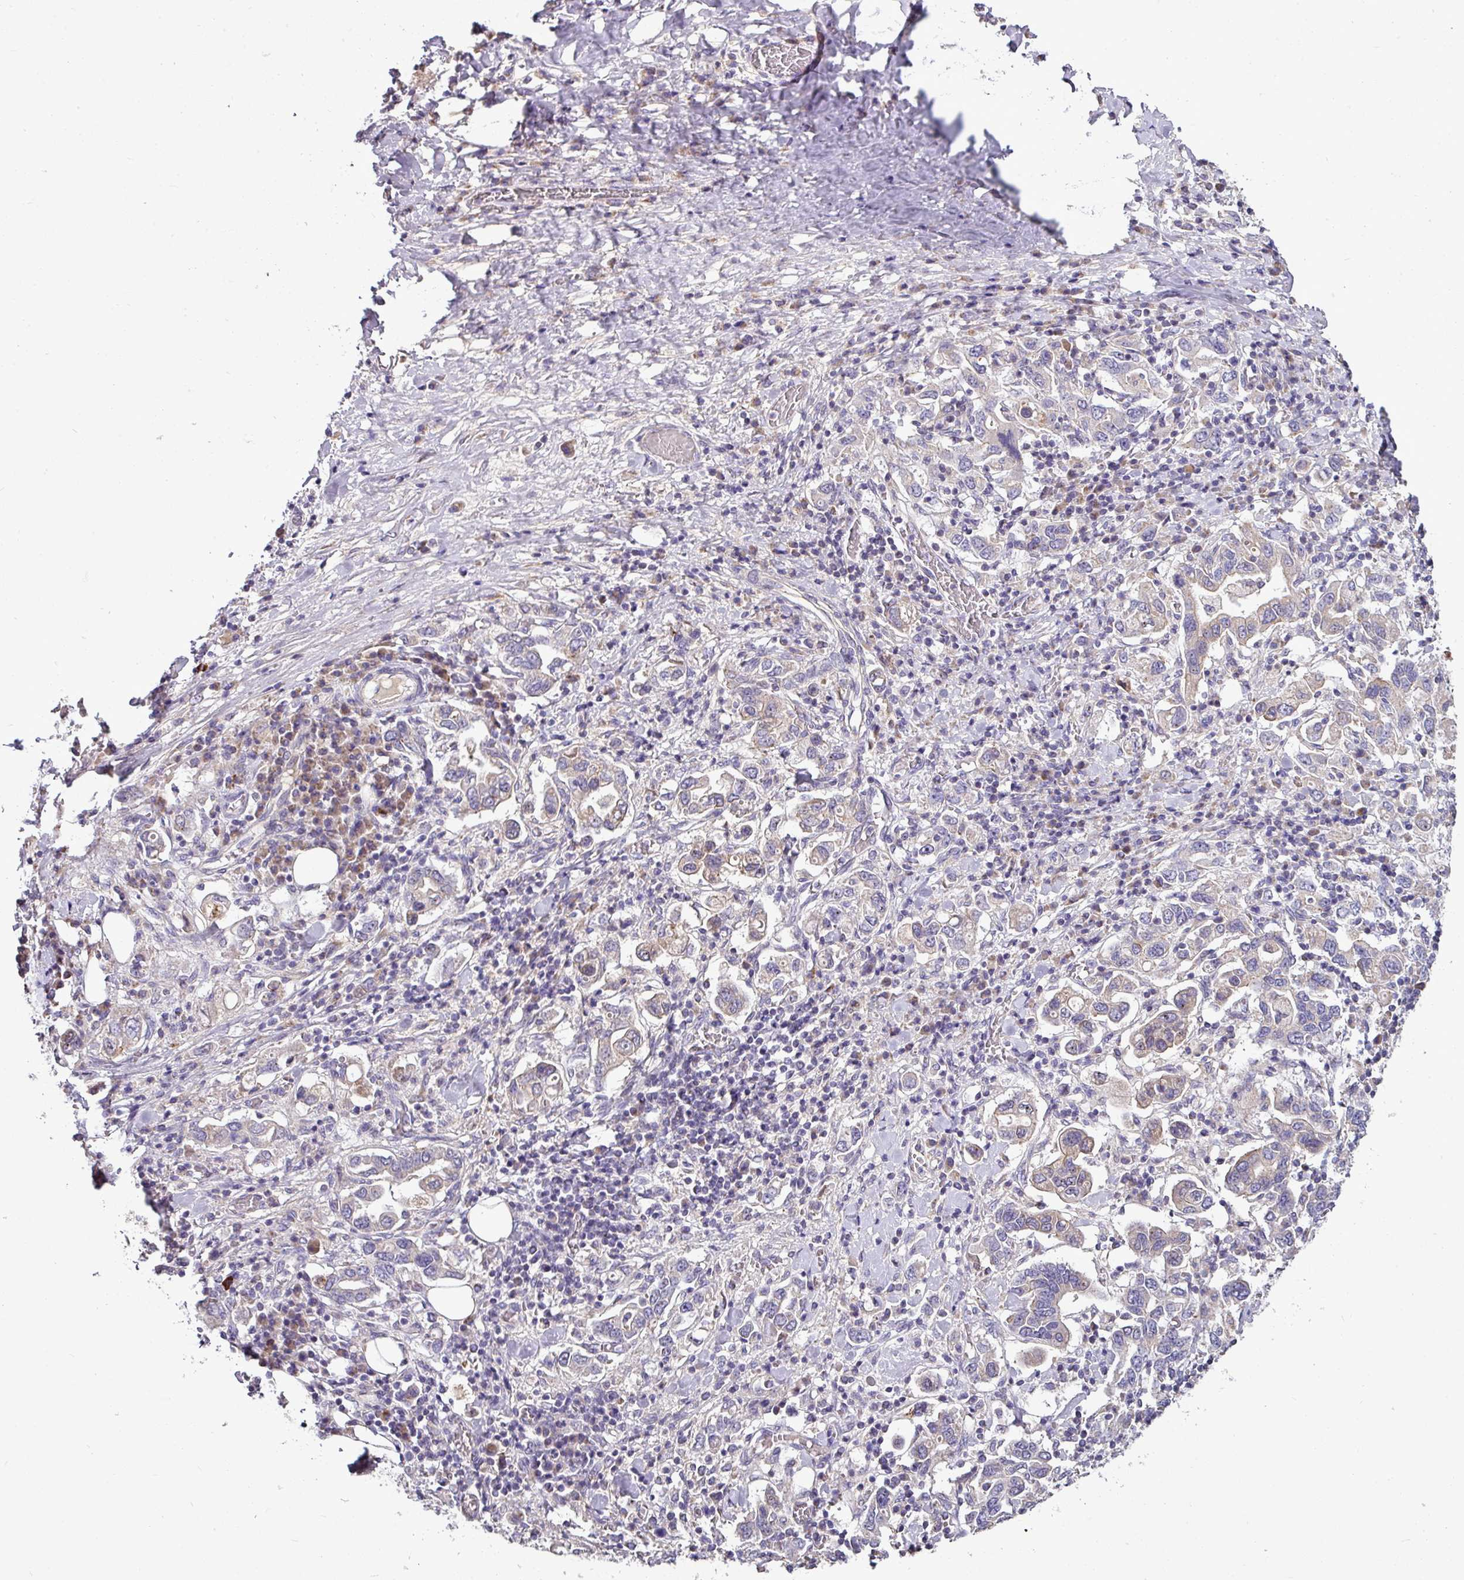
{"staining": {"intensity": "weak", "quantity": "25%-75%", "location": "cytoplasmic/membranous"}, "tissue": "stomach cancer", "cell_type": "Tumor cells", "image_type": "cancer", "snomed": [{"axis": "morphology", "description": "Adenocarcinoma, NOS"}, {"axis": "topography", "description": "Stomach, upper"}, {"axis": "topography", "description": "Stomach"}], "caption": "DAB (3,3'-diaminobenzidine) immunohistochemical staining of human adenocarcinoma (stomach) shows weak cytoplasmic/membranous protein expression in about 25%-75% of tumor cells.", "gene": "GAN", "patient": {"sex": "male", "age": 62}}